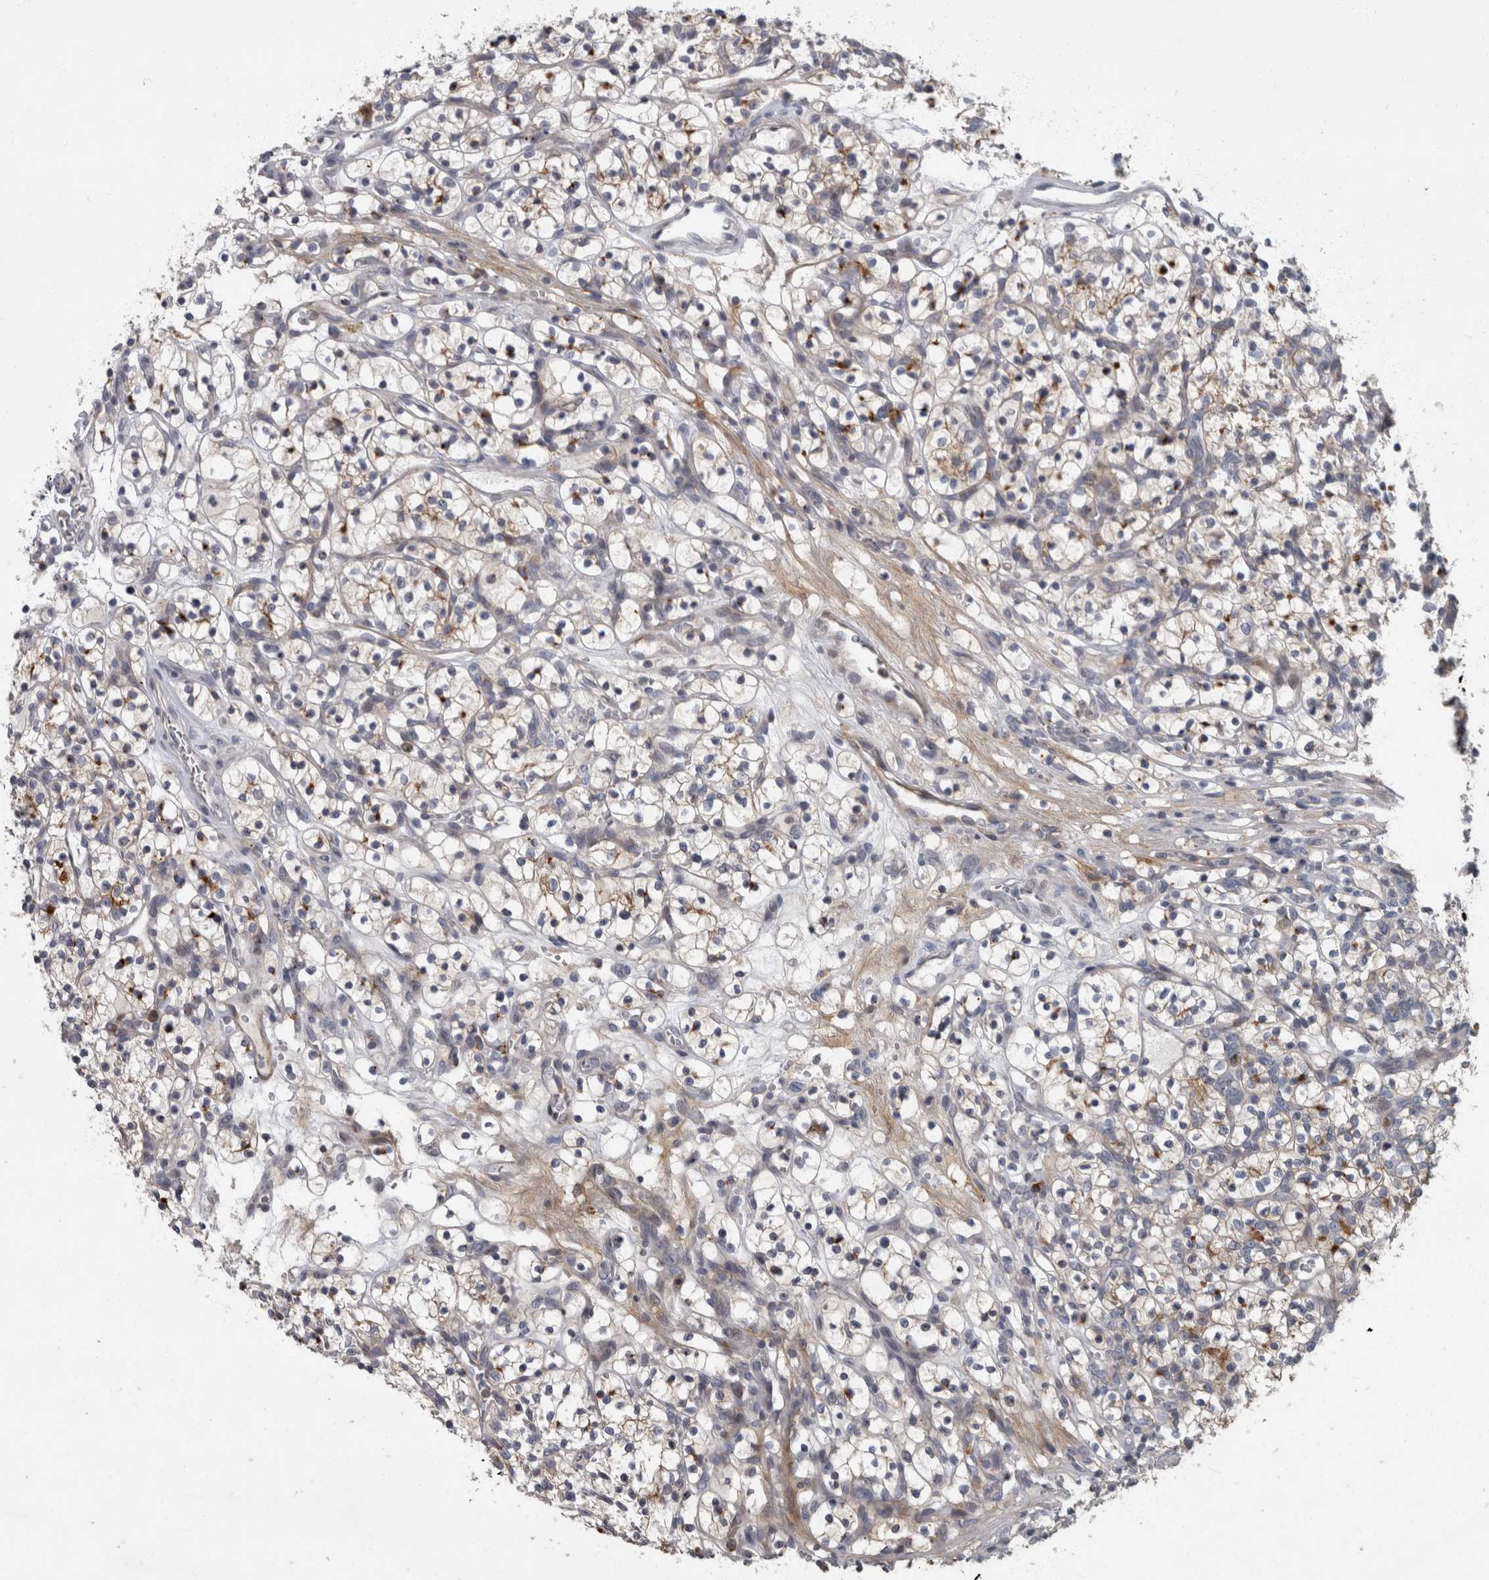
{"staining": {"intensity": "moderate", "quantity": "<25%", "location": "cytoplasmic/membranous"}, "tissue": "renal cancer", "cell_type": "Tumor cells", "image_type": "cancer", "snomed": [{"axis": "morphology", "description": "Adenocarcinoma, NOS"}, {"axis": "topography", "description": "Kidney"}], "caption": "High-magnification brightfield microscopy of adenocarcinoma (renal) stained with DAB (brown) and counterstained with hematoxylin (blue). tumor cells exhibit moderate cytoplasmic/membranous expression is appreciated in about<25% of cells.", "gene": "CDC42BPG", "patient": {"sex": "female", "age": 57}}